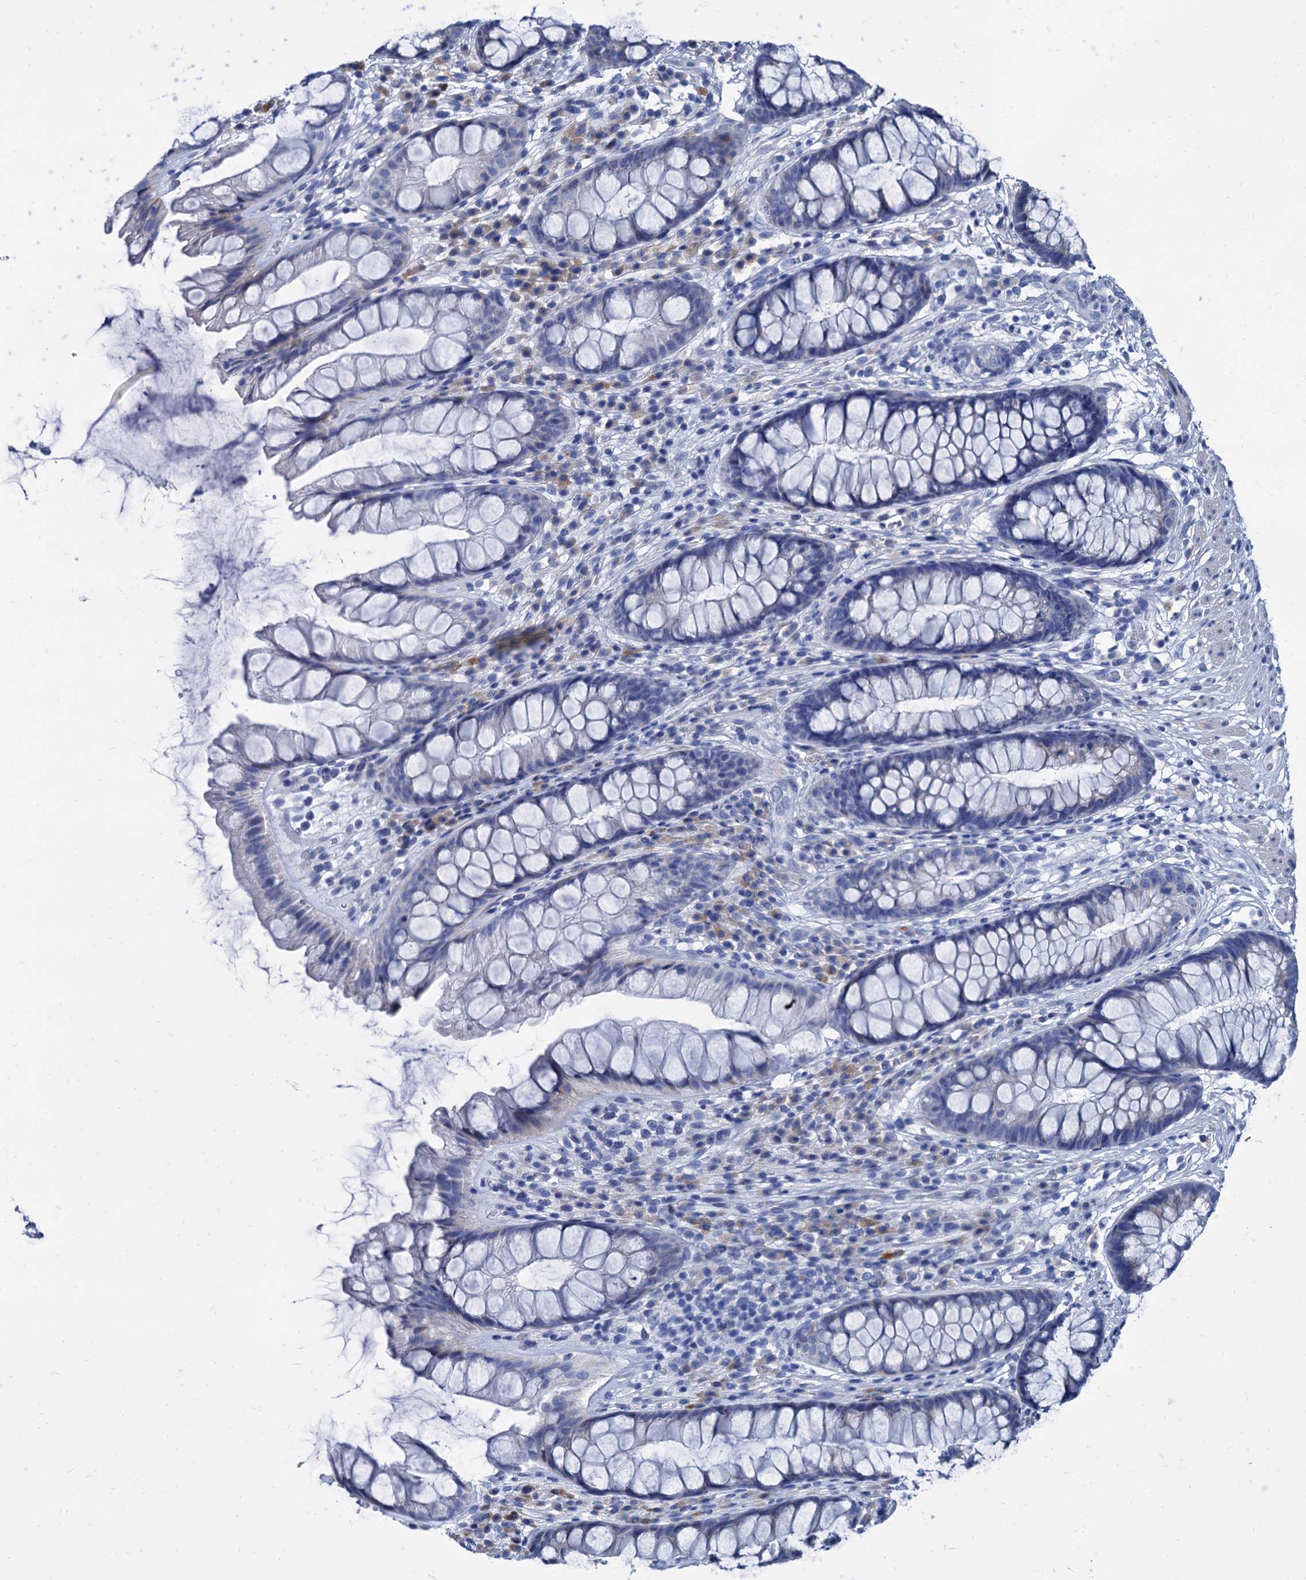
{"staining": {"intensity": "negative", "quantity": "none", "location": "none"}, "tissue": "rectum", "cell_type": "Glandular cells", "image_type": "normal", "snomed": [{"axis": "morphology", "description": "Normal tissue, NOS"}, {"axis": "topography", "description": "Rectum"}], "caption": "This is a micrograph of IHC staining of unremarkable rectum, which shows no expression in glandular cells. (DAB (3,3'-diaminobenzidine) immunohistochemistry, high magnification).", "gene": "FOXR2", "patient": {"sex": "male", "age": 74}}